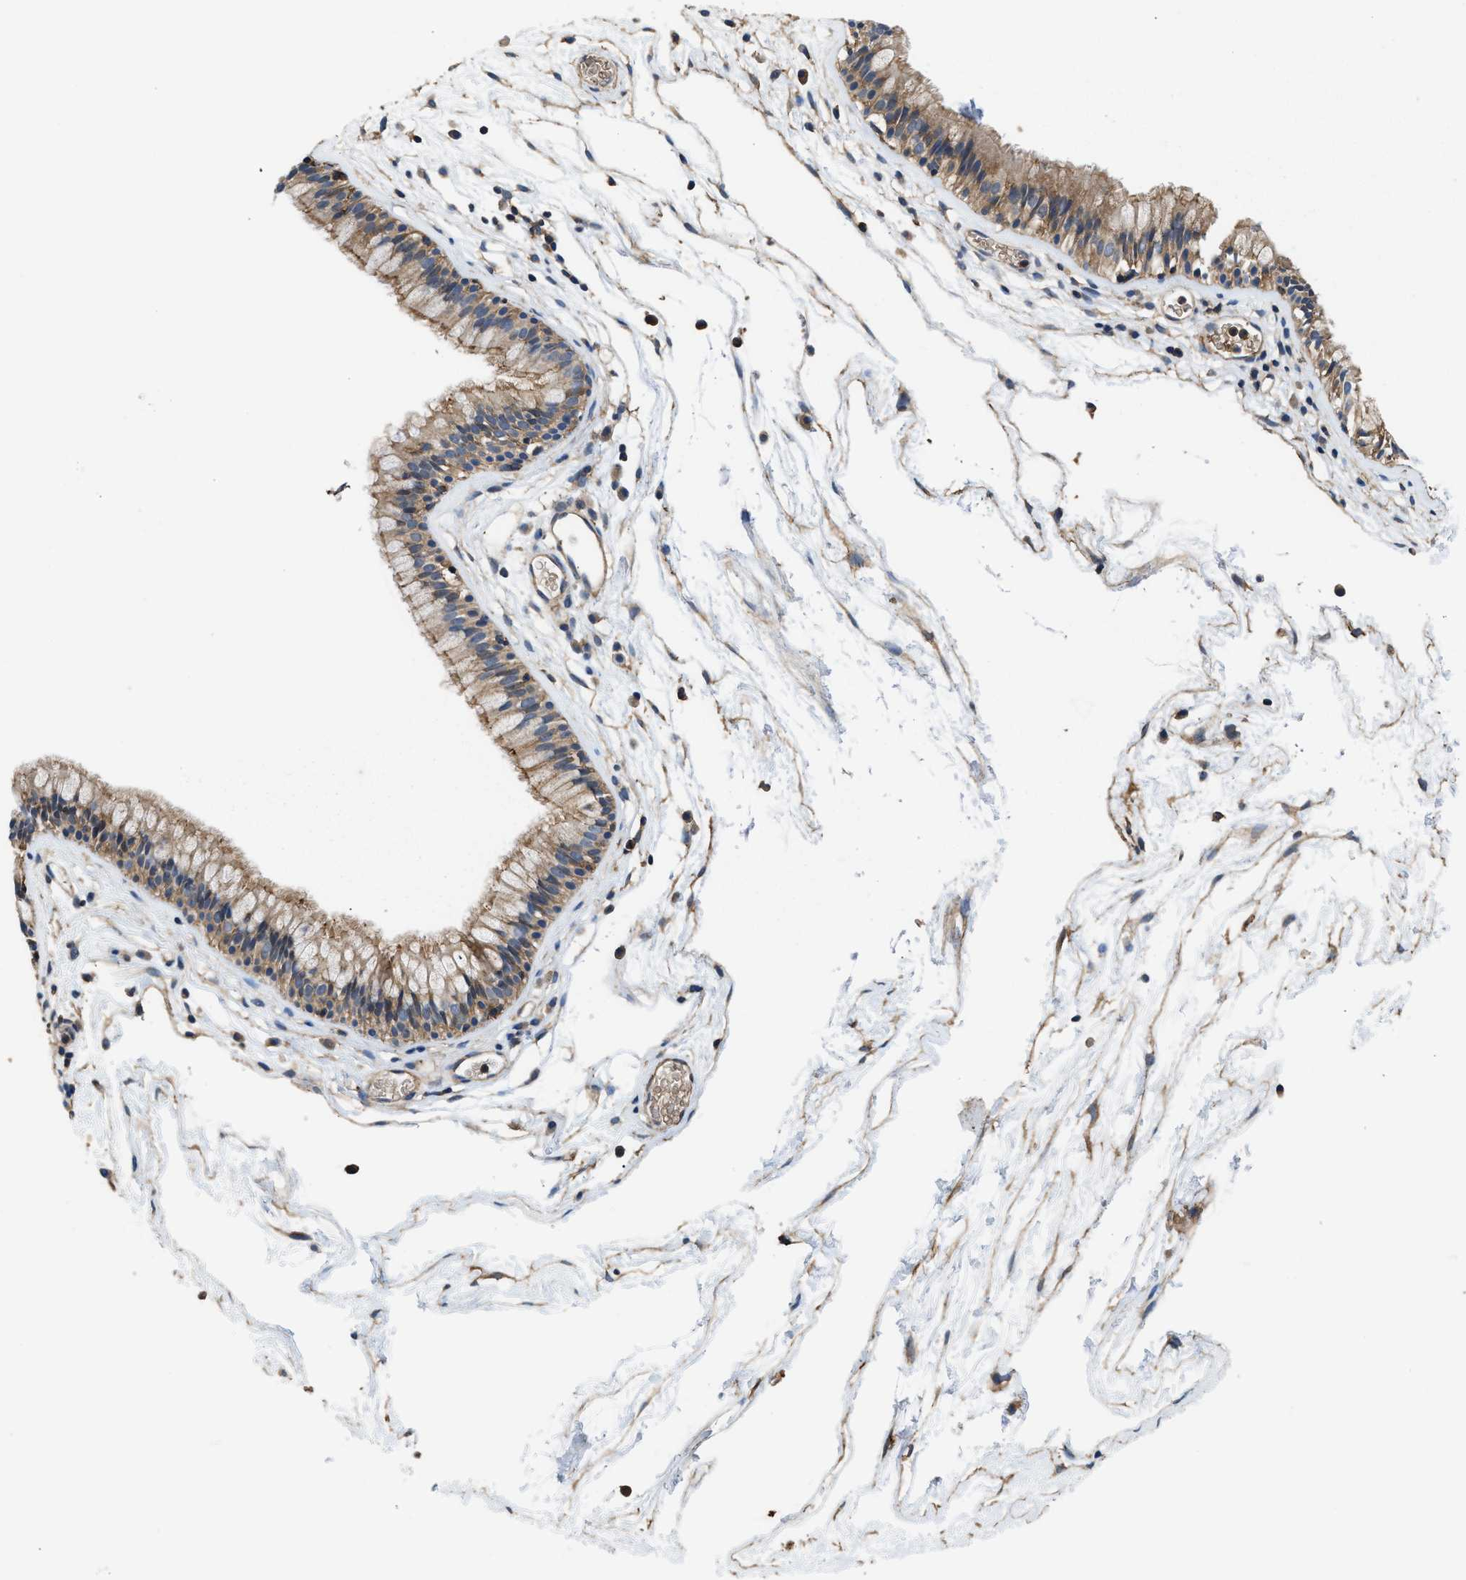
{"staining": {"intensity": "moderate", "quantity": ">75%", "location": "cytoplasmic/membranous"}, "tissue": "nasopharynx", "cell_type": "Respiratory epithelial cells", "image_type": "normal", "snomed": [{"axis": "morphology", "description": "Normal tissue, NOS"}, {"axis": "morphology", "description": "Inflammation, NOS"}, {"axis": "topography", "description": "Nasopharynx"}], "caption": "Approximately >75% of respiratory epithelial cells in normal human nasopharynx display moderate cytoplasmic/membranous protein staining as visualized by brown immunohistochemical staining.", "gene": "LINGO2", "patient": {"sex": "male", "age": 48}}